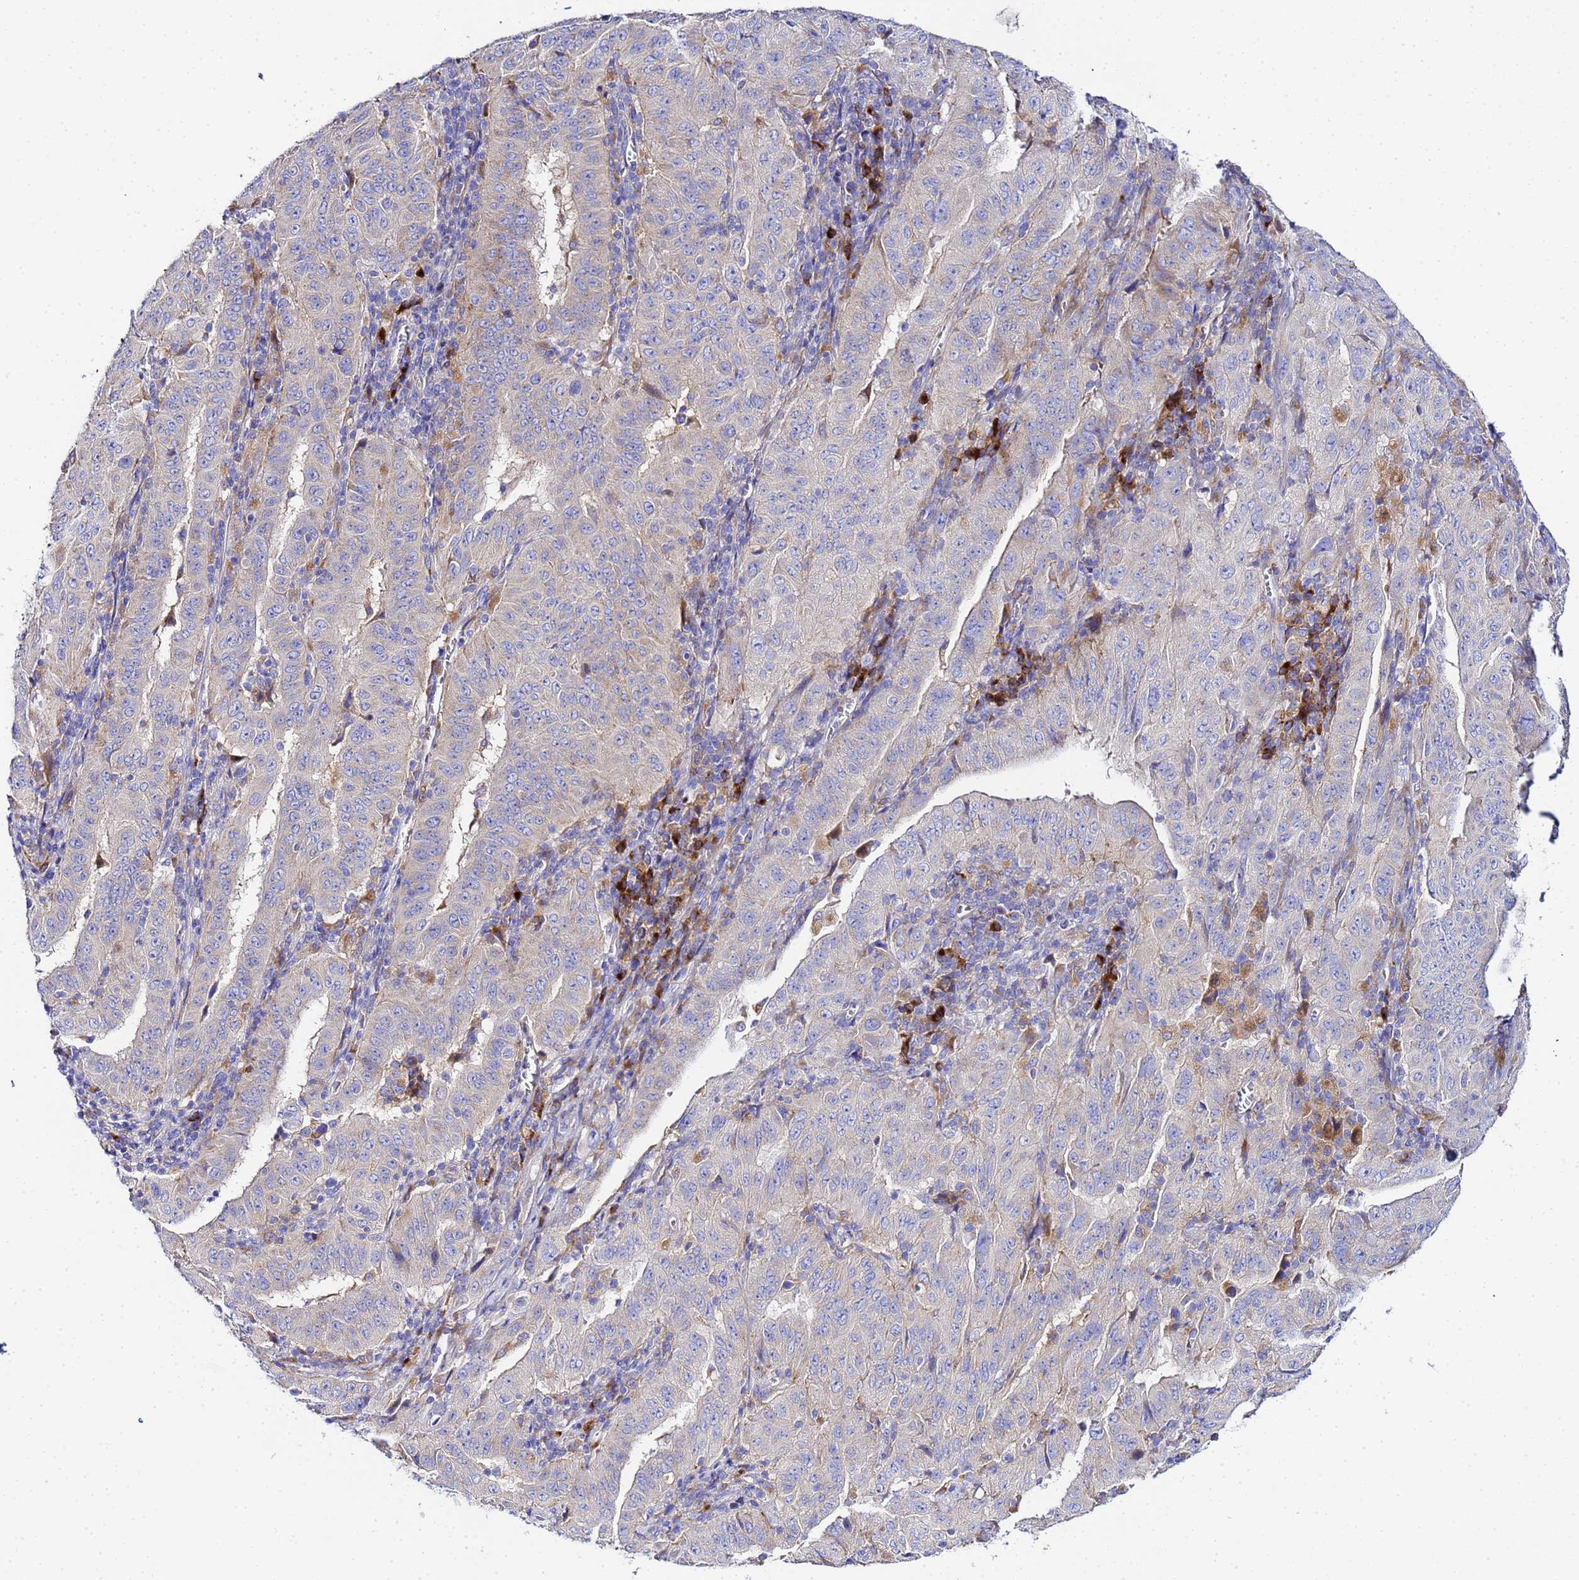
{"staining": {"intensity": "weak", "quantity": "<25%", "location": "cytoplasmic/membranous"}, "tissue": "pancreatic cancer", "cell_type": "Tumor cells", "image_type": "cancer", "snomed": [{"axis": "morphology", "description": "Adenocarcinoma, NOS"}, {"axis": "topography", "description": "Pancreas"}], "caption": "Immunohistochemical staining of pancreatic cancer displays no significant positivity in tumor cells.", "gene": "VTI1B", "patient": {"sex": "male", "age": 63}}